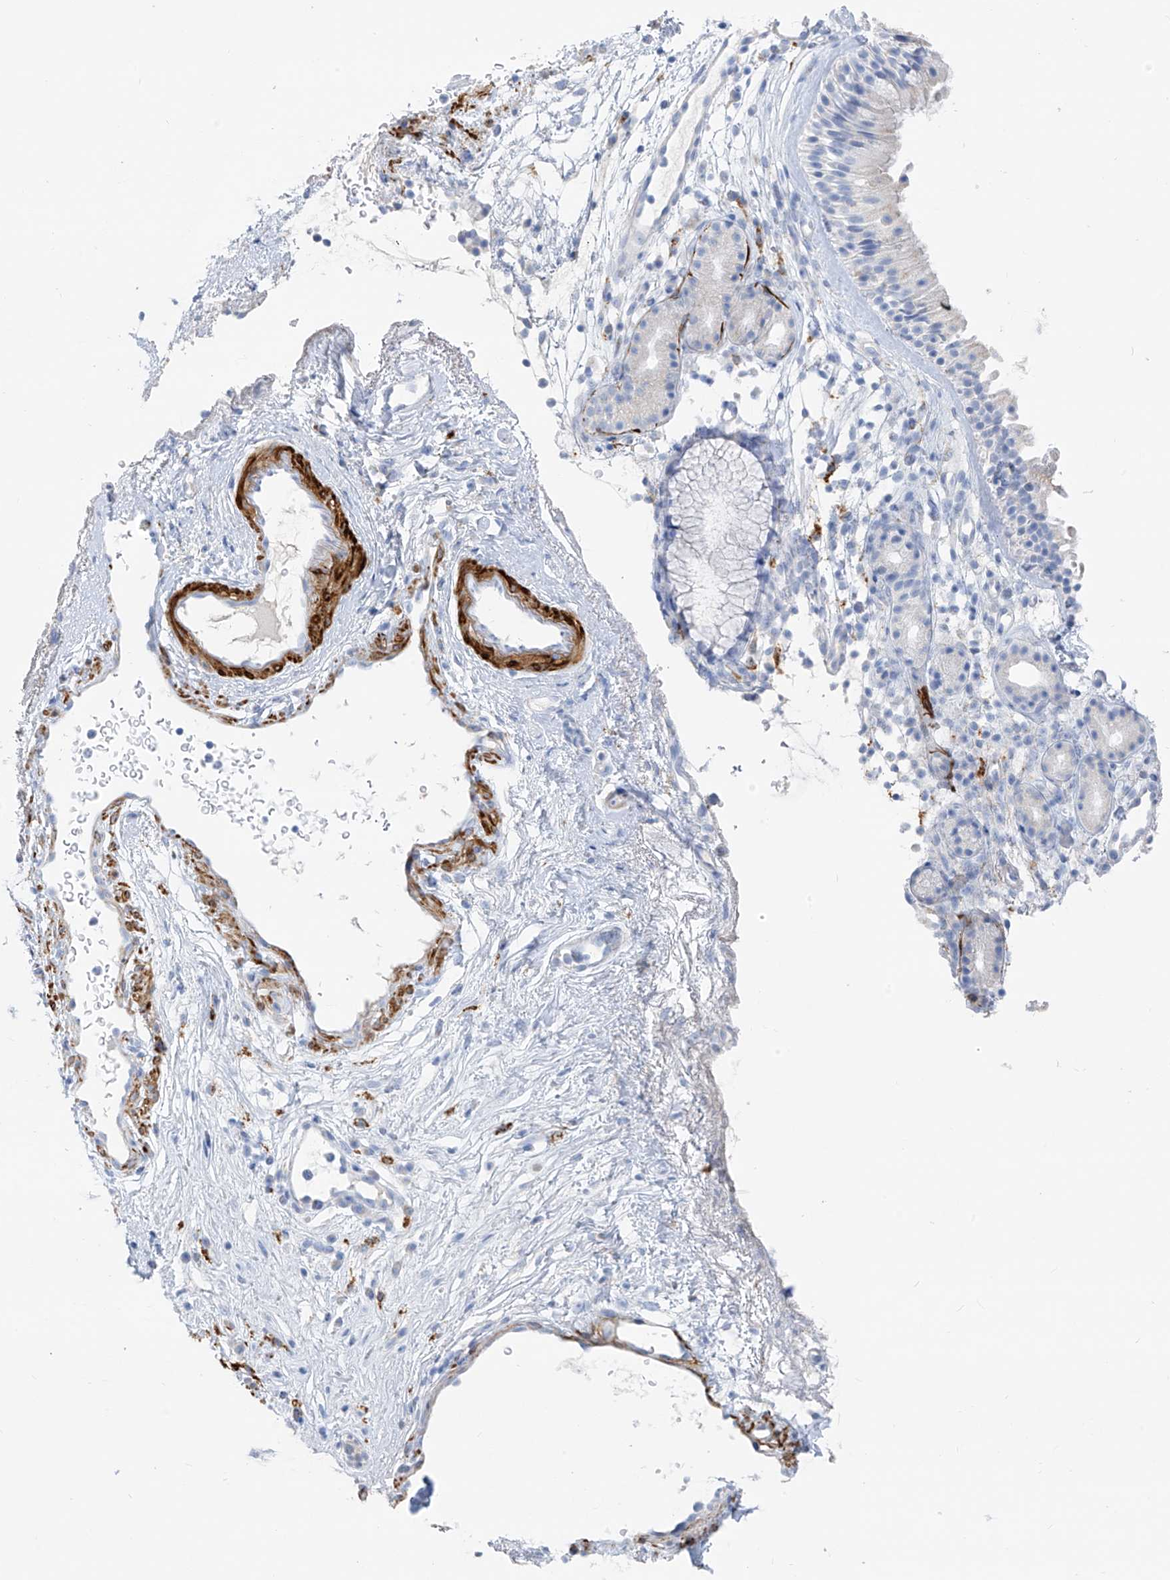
{"staining": {"intensity": "negative", "quantity": "none", "location": "none"}, "tissue": "nasopharynx", "cell_type": "Respiratory epithelial cells", "image_type": "normal", "snomed": [{"axis": "morphology", "description": "Normal tissue, NOS"}, {"axis": "morphology", "description": "Inflammation, NOS"}, {"axis": "morphology", "description": "Malignant melanoma, Metastatic site"}, {"axis": "topography", "description": "Nasopharynx"}], "caption": "Immunohistochemistry (IHC) photomicrograph of benign nasopharynx: human nasopharynx stained with DAB shows no significant protein staining in respiratory epithelial cells.", "gene": "GLMP", "patient": {"sex": "male", "age": 70}}